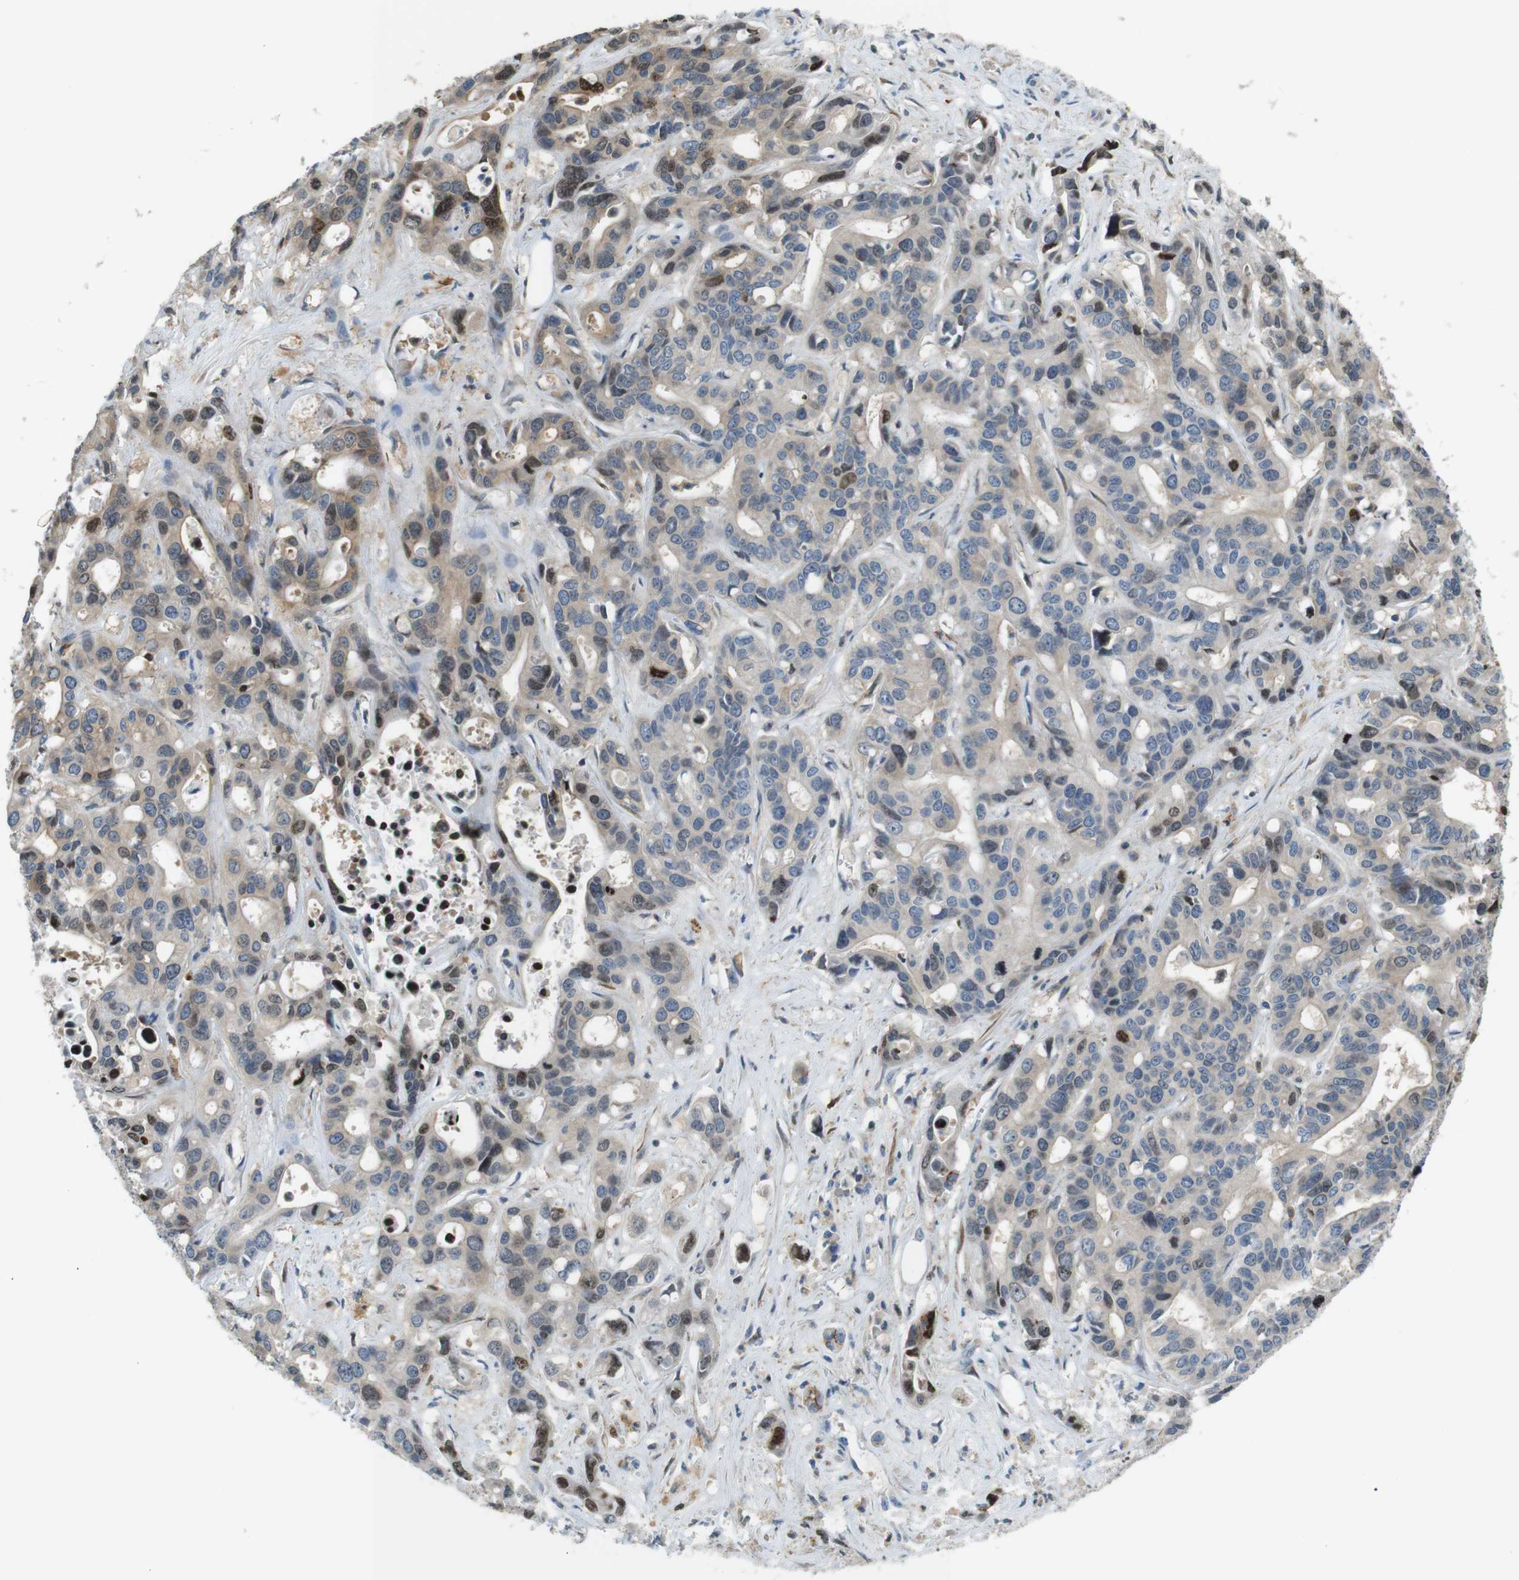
{"staining": {"intensity": "moderate", "quantity": "25%-75%", "location": "cytoplasmic/membranous,nuclear"}, "tissue": "liver cancer", "cell_type": "Tumor cells", "image_type": "cancer", "snomed": [{"axis": "morphology", "description": "Cholangiocarcinoma"}, {"axis": "topography", "description": "Liver"}], "caption": "Human liver cholangiocarcinoma stained for a protein (brown) reveals moderate cytoplasmic/membranous and nuclear positive positivity in approximately 25%-75% of tumor cells.", "gene": "PCDH10", "patient": {"sex": "female", "age": 65}}